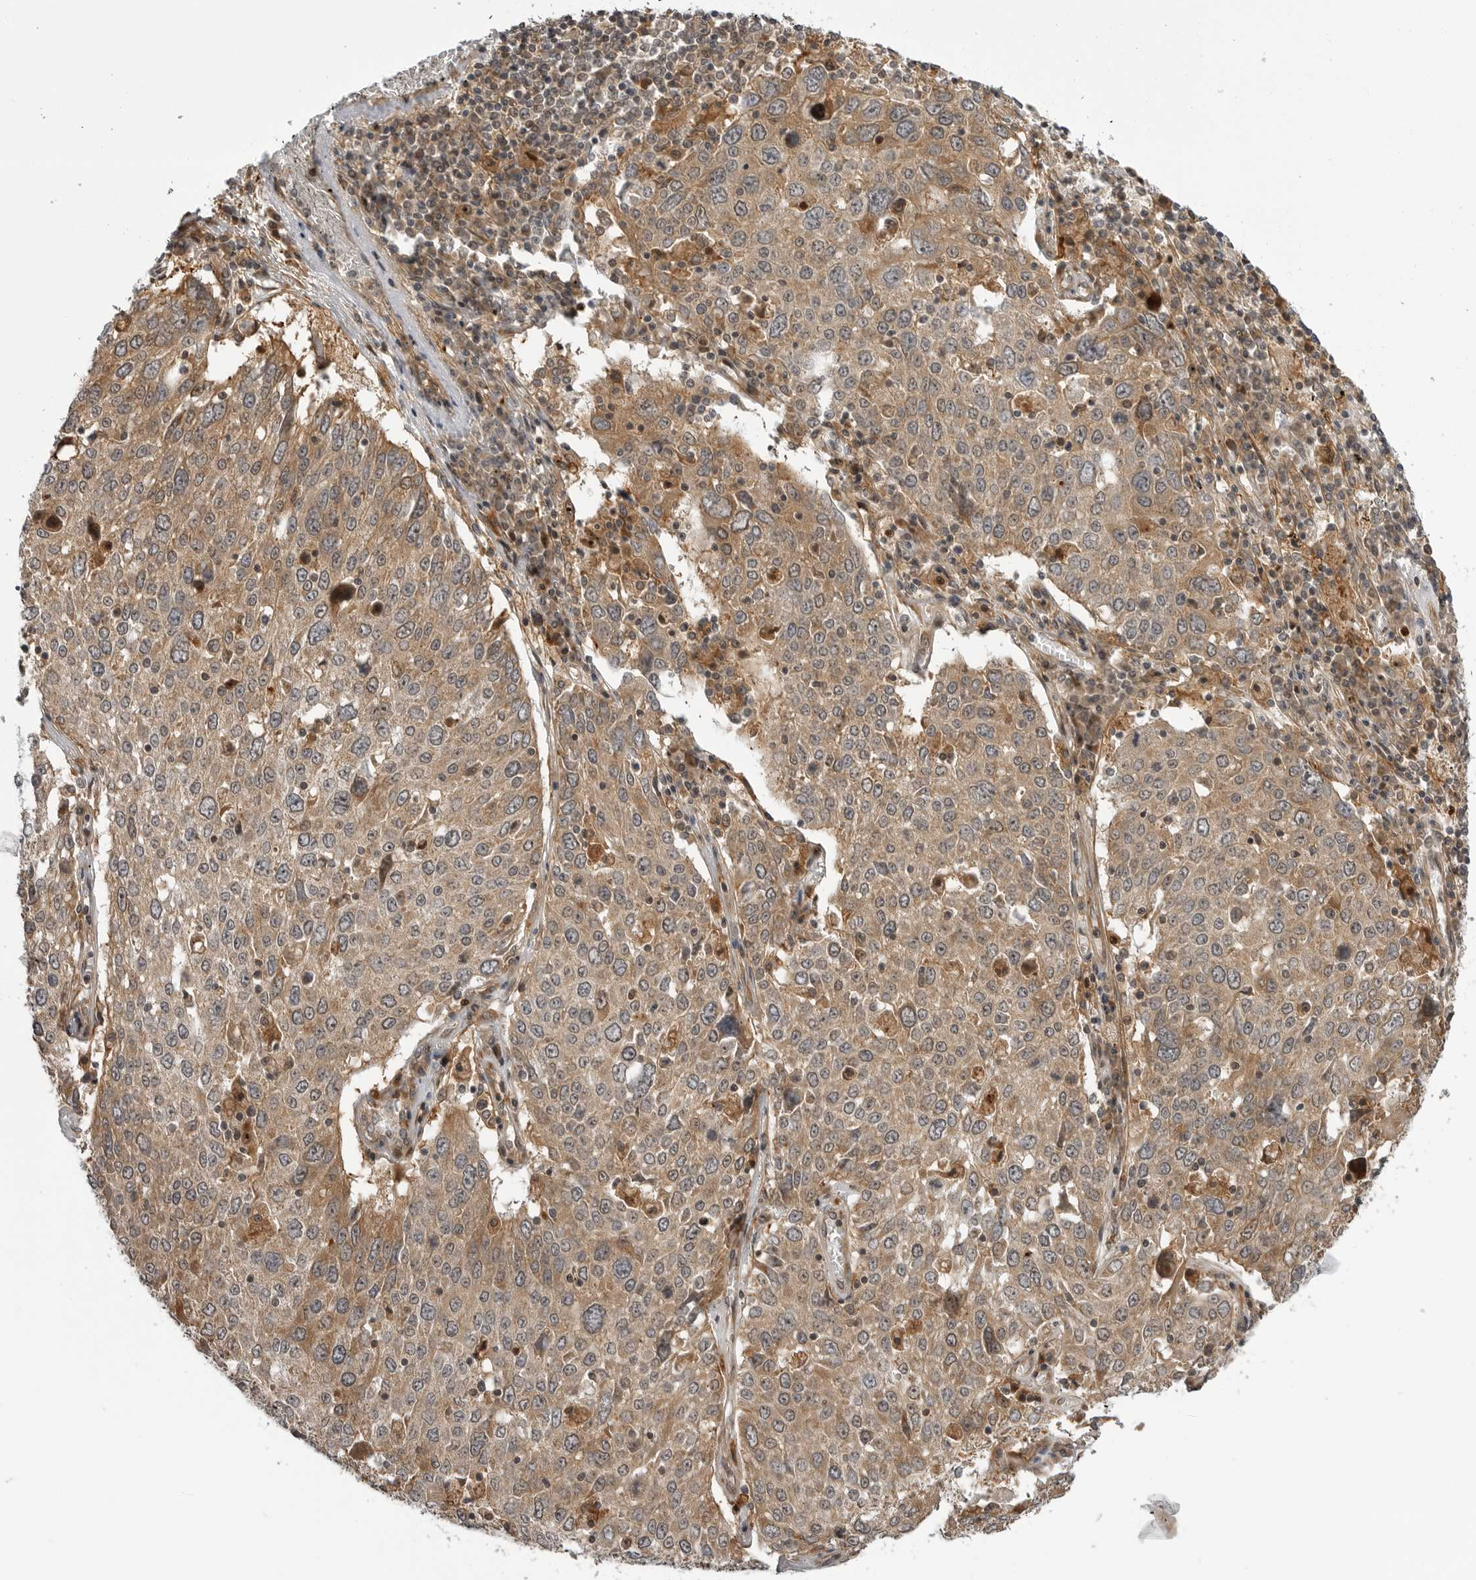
{"staining": {"intensity": "moderate", "quantity": ">75%", "location": "cytoplasmic/membranous"}, "tissue": "lung cancer", "cell_type": "Tumor cells", "image_type": "cancer", "snomed": [{"axis": "morphology", "description": "Squamous cell carcinoma, NOS"}, {"axis": "topography", "description": "Lung"}], "caption": "Tumor cells display moderate cytoplasmic/membranous staining in approximately >75% of cells in lung cancer (squamous cell carcinoma).", "gene": "LRRC45", "patient": {"sex": "male", "age": 65}}